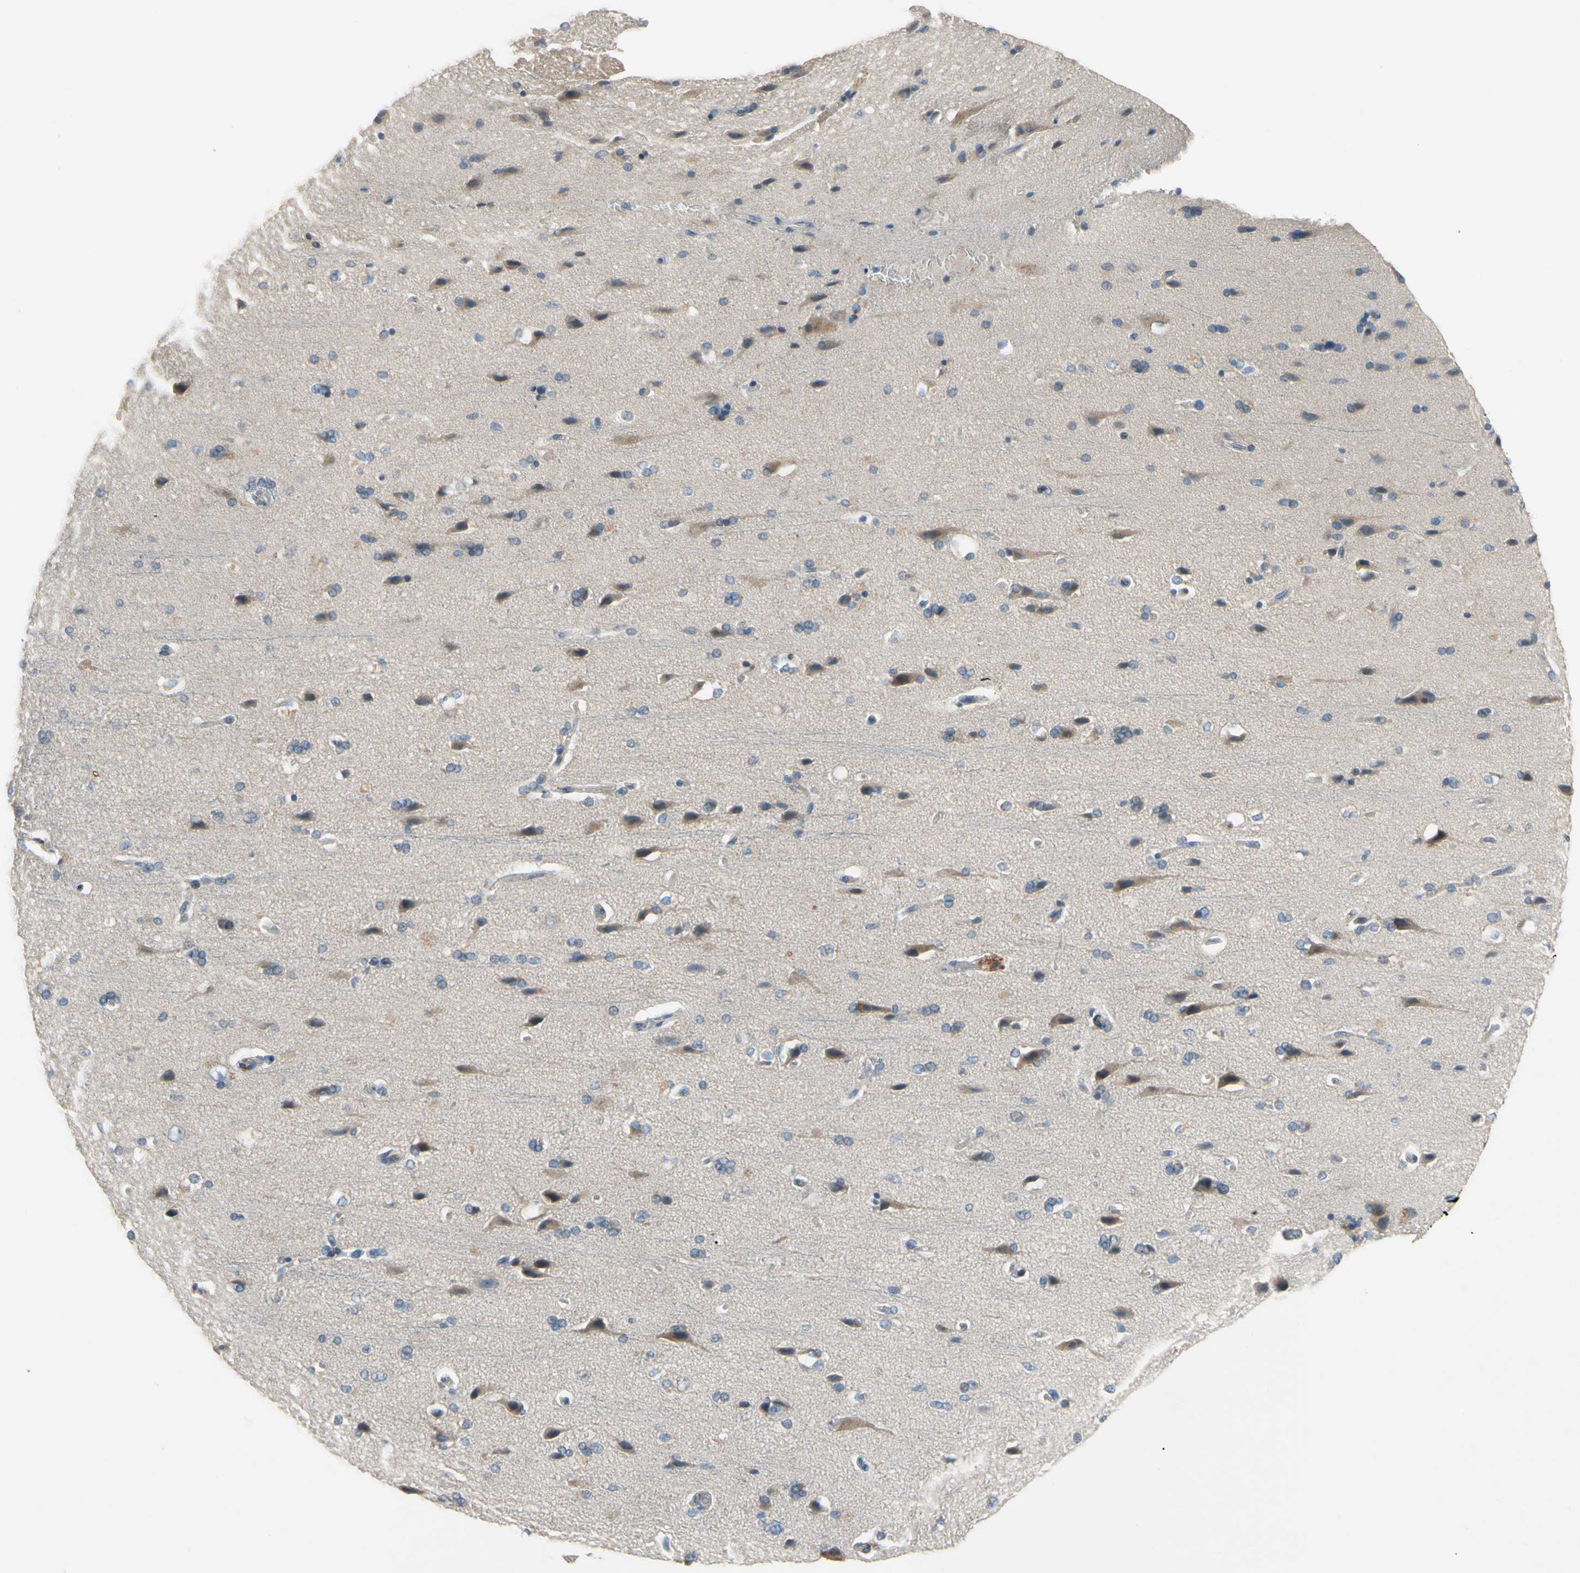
{"staining": {"intensity": "weak", "quantity": ">75%", "location": "cytoplasmic/membranous"}, "tissue": "cerebral cortex", "cell_type": "Endothelial cells", "image_type": "normal", "snomed": [{"axis": "morphology", "description": "Normal tissue, NOS"}, {"axis": "topography", "description": "Cerebral cortex"}], "caption": "A micrograph of cerebral cortex stained for a protein reveals weak cytoplasmic/membranous brown staining in endothelial cells. (DAB IHC with brightfield microscopy, high magnification).", "gene": "PIP5K1B", "patient": {"sex": "male", "age": 62}}